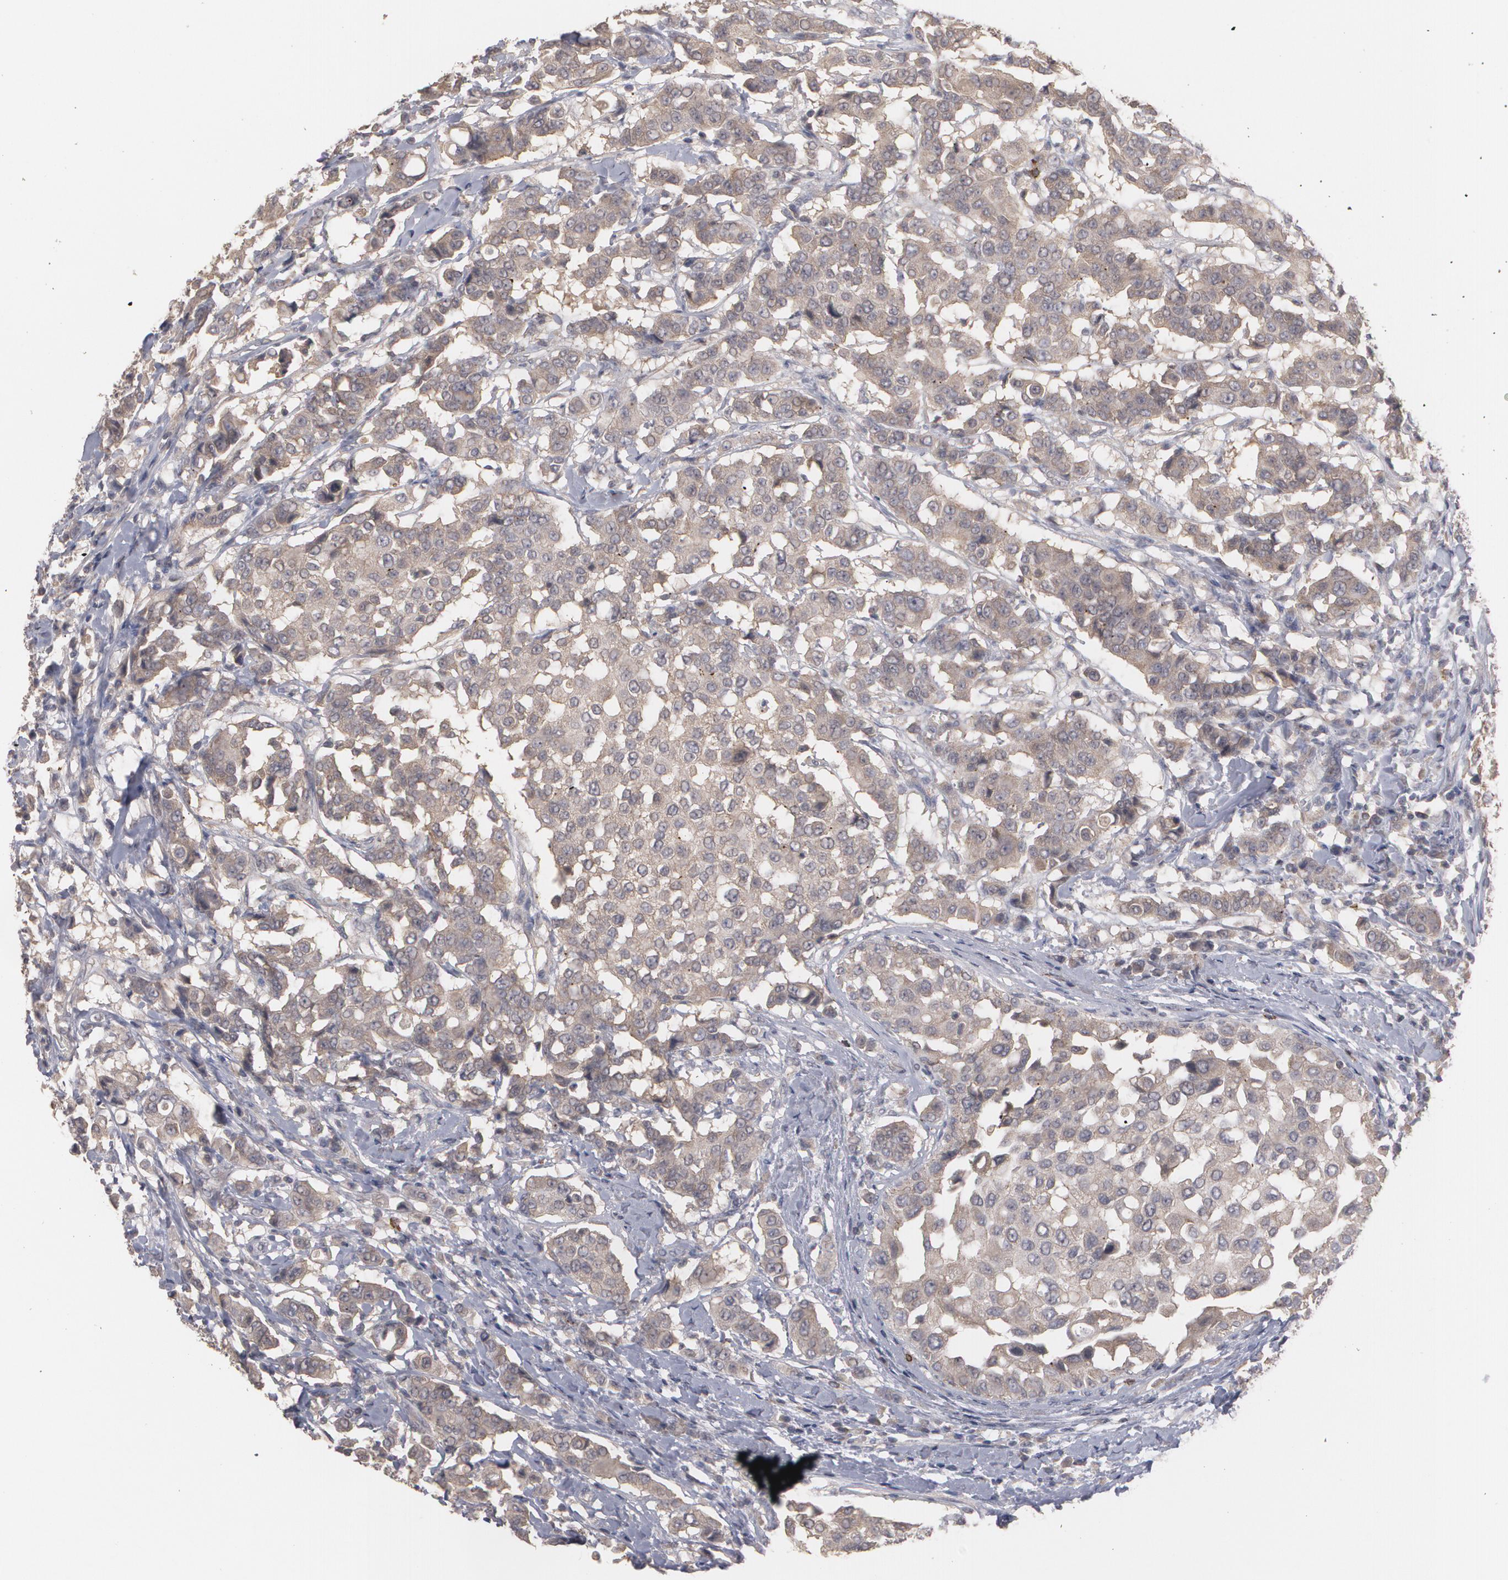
{"staining": {"intensity": "moderate", "quantity": ">75%", "location": "nuclear"}, "tissue": "breast cancer", "cell_type": "Tumor cells", "image_type": "cancer", "snomed": [{"axis": "morphology", "description": "Duct carcinoma"}, {"axis": "topography", "description": "Breast"}], "caption": "The micrograph demonstrates a brown stain indicating the presence of a protein in the nuclear of tumor cells in invasive ductal carcinoma (breast).", "gene": "ARF6", "patient": {"sex": "female", "age": 27}}